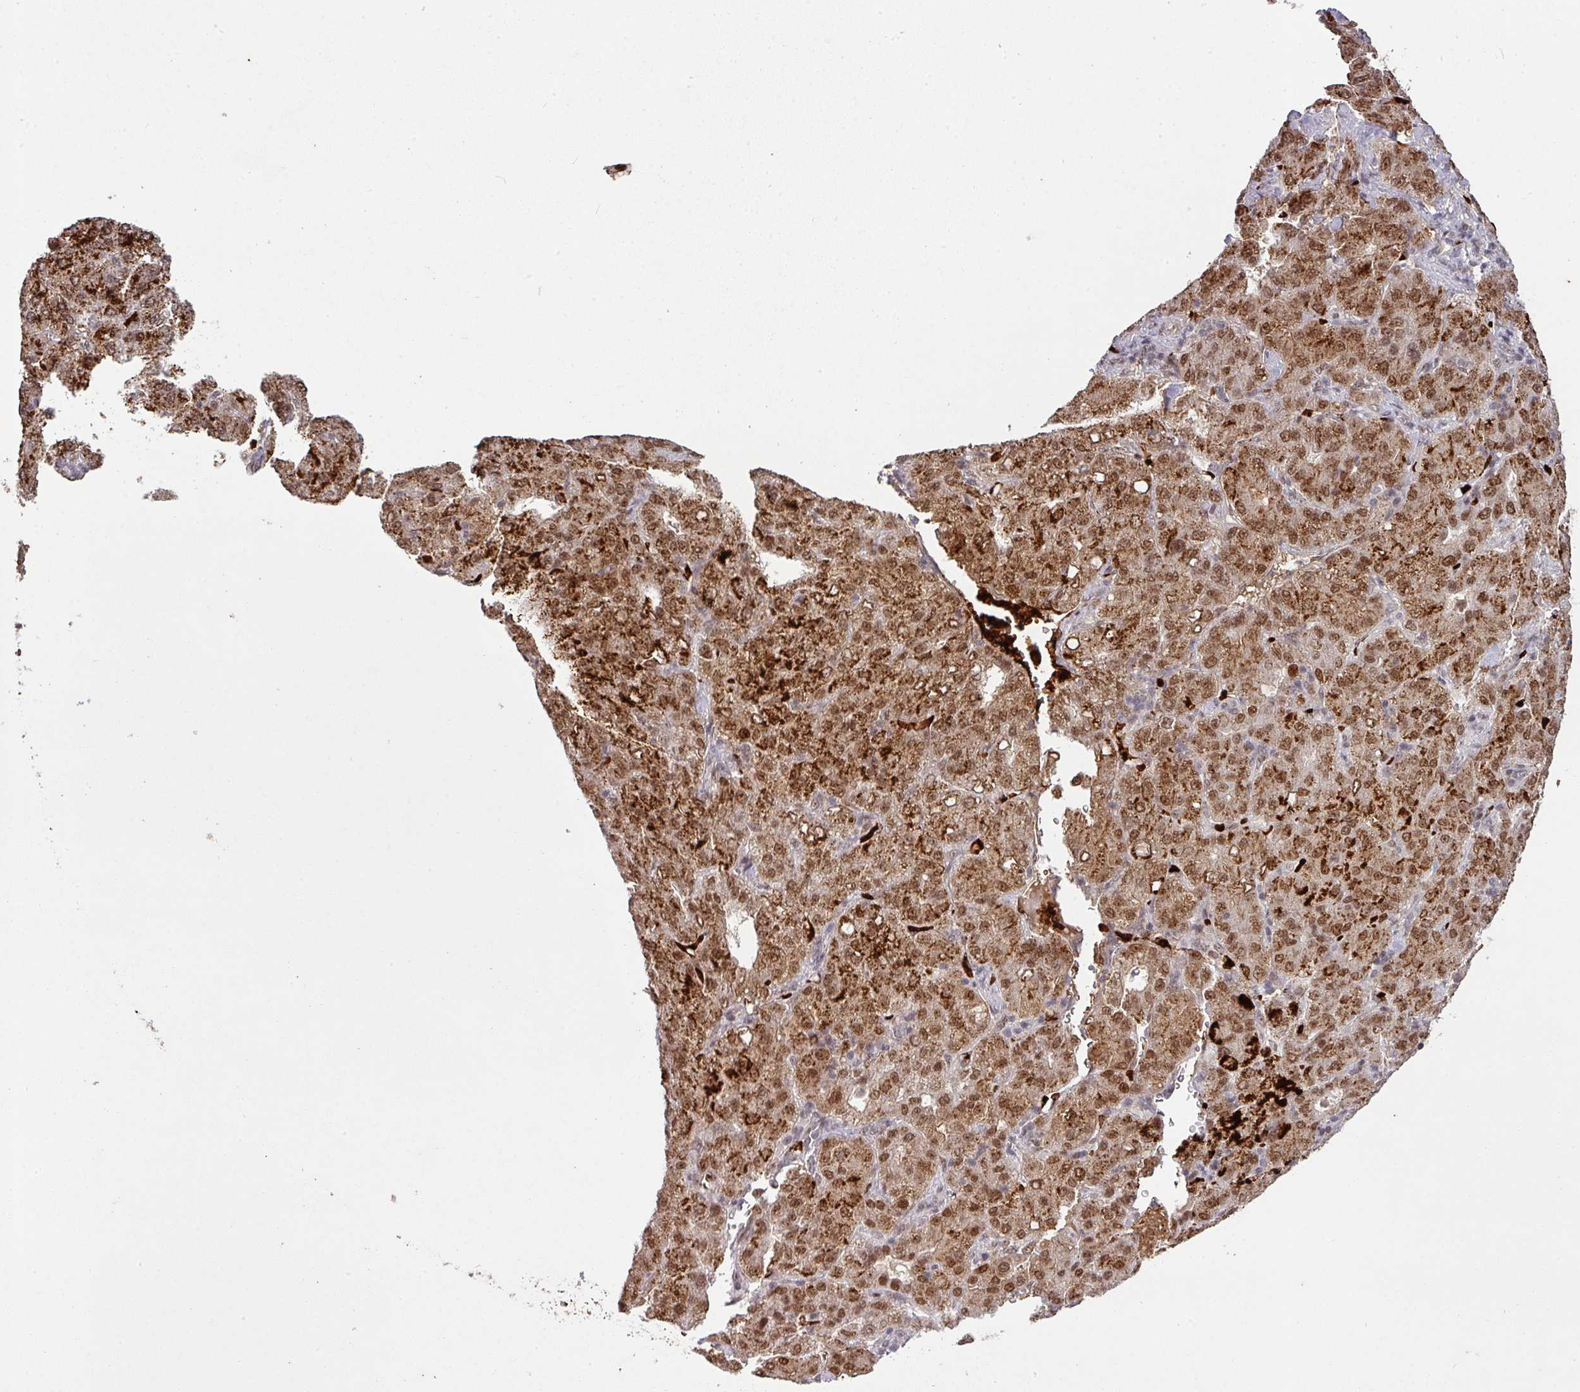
{"staining": {"intensity": "moderate", "quantity": ">75%", "location": "cytoplasmic/membranous,nuclear"}, "tissue": "liver cancer", "cell_type": "Tumor cells", "image_type": "cancer", "snomed": [{"axis": "morphology", "description": "Carcinoma, Hepatocellular, NOS"}, {"axis": "topography", "description": "Liver"}], "caption": "High-power microscopy captured an immunohistochemistry (IHC) image of liver hepatocellular carcinoma, revealing moderate cytoplasmic/membranous and nuclear positivity in about >75% of tumor cells.", "gene": "NEIL1", "patient": {"sex": "male", "age": 65}}